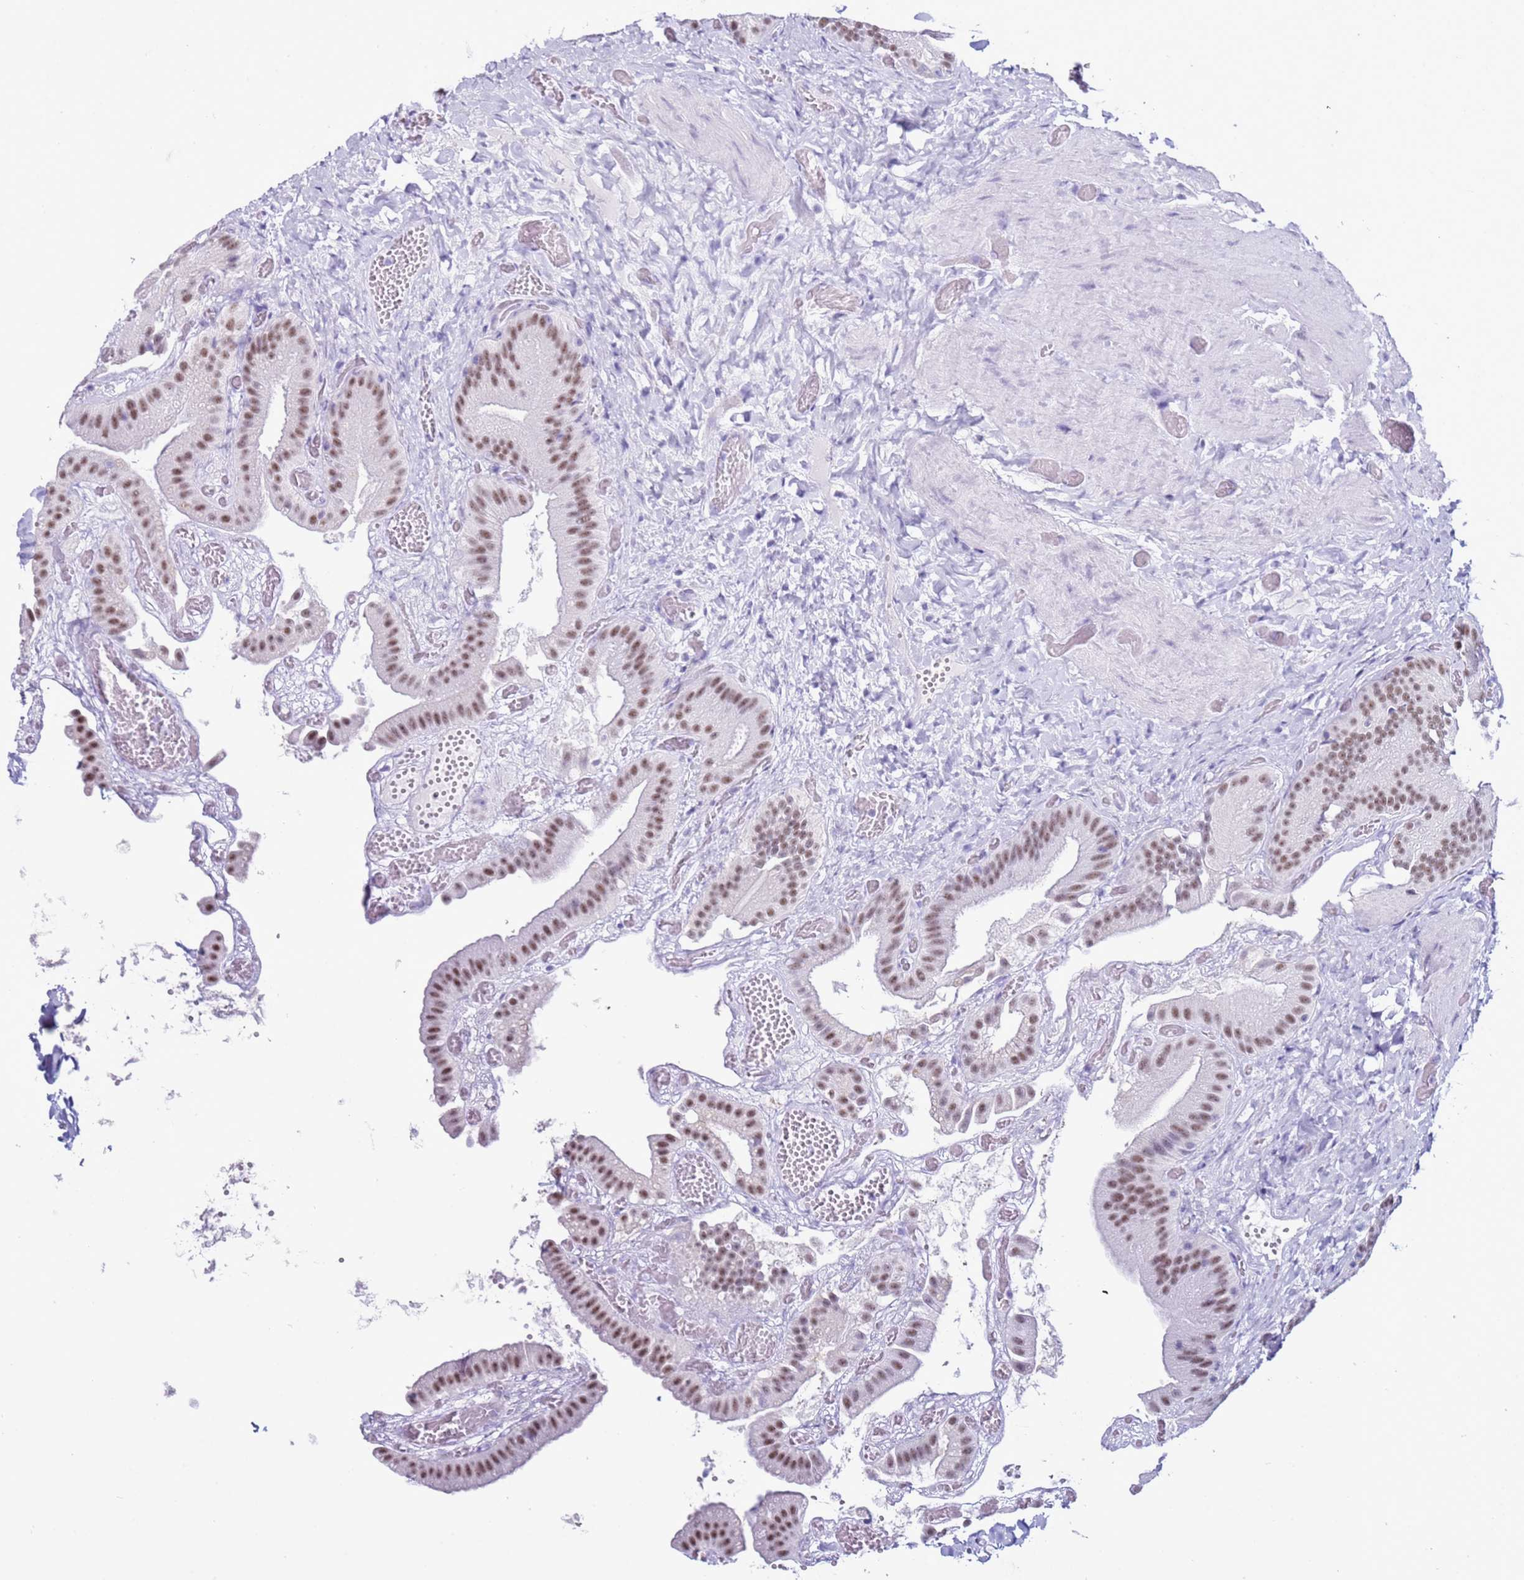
{"staining": {"intensity": "moderate", "quantity": ">75%", "location": "nuclear"}, "tissue": "gallbladder", "cell_type": "Glandular cells", "image_type": "normal", "snomed": [{"axis": "morphology", "description": "Normal tissue, NOS"}, {"axis": "topography", "description": "Gallbladder"}], "caption": "High-magnification brightfield microscopy of benign gallbladder stained with DAB (brown) and counterstained with hematoxylin (blue). glandular cells exhibit moderate nuclear expression is identified in about>75% of cells.", "gene": "DHX15", "patient": {"sex": "female", "age": 64}}